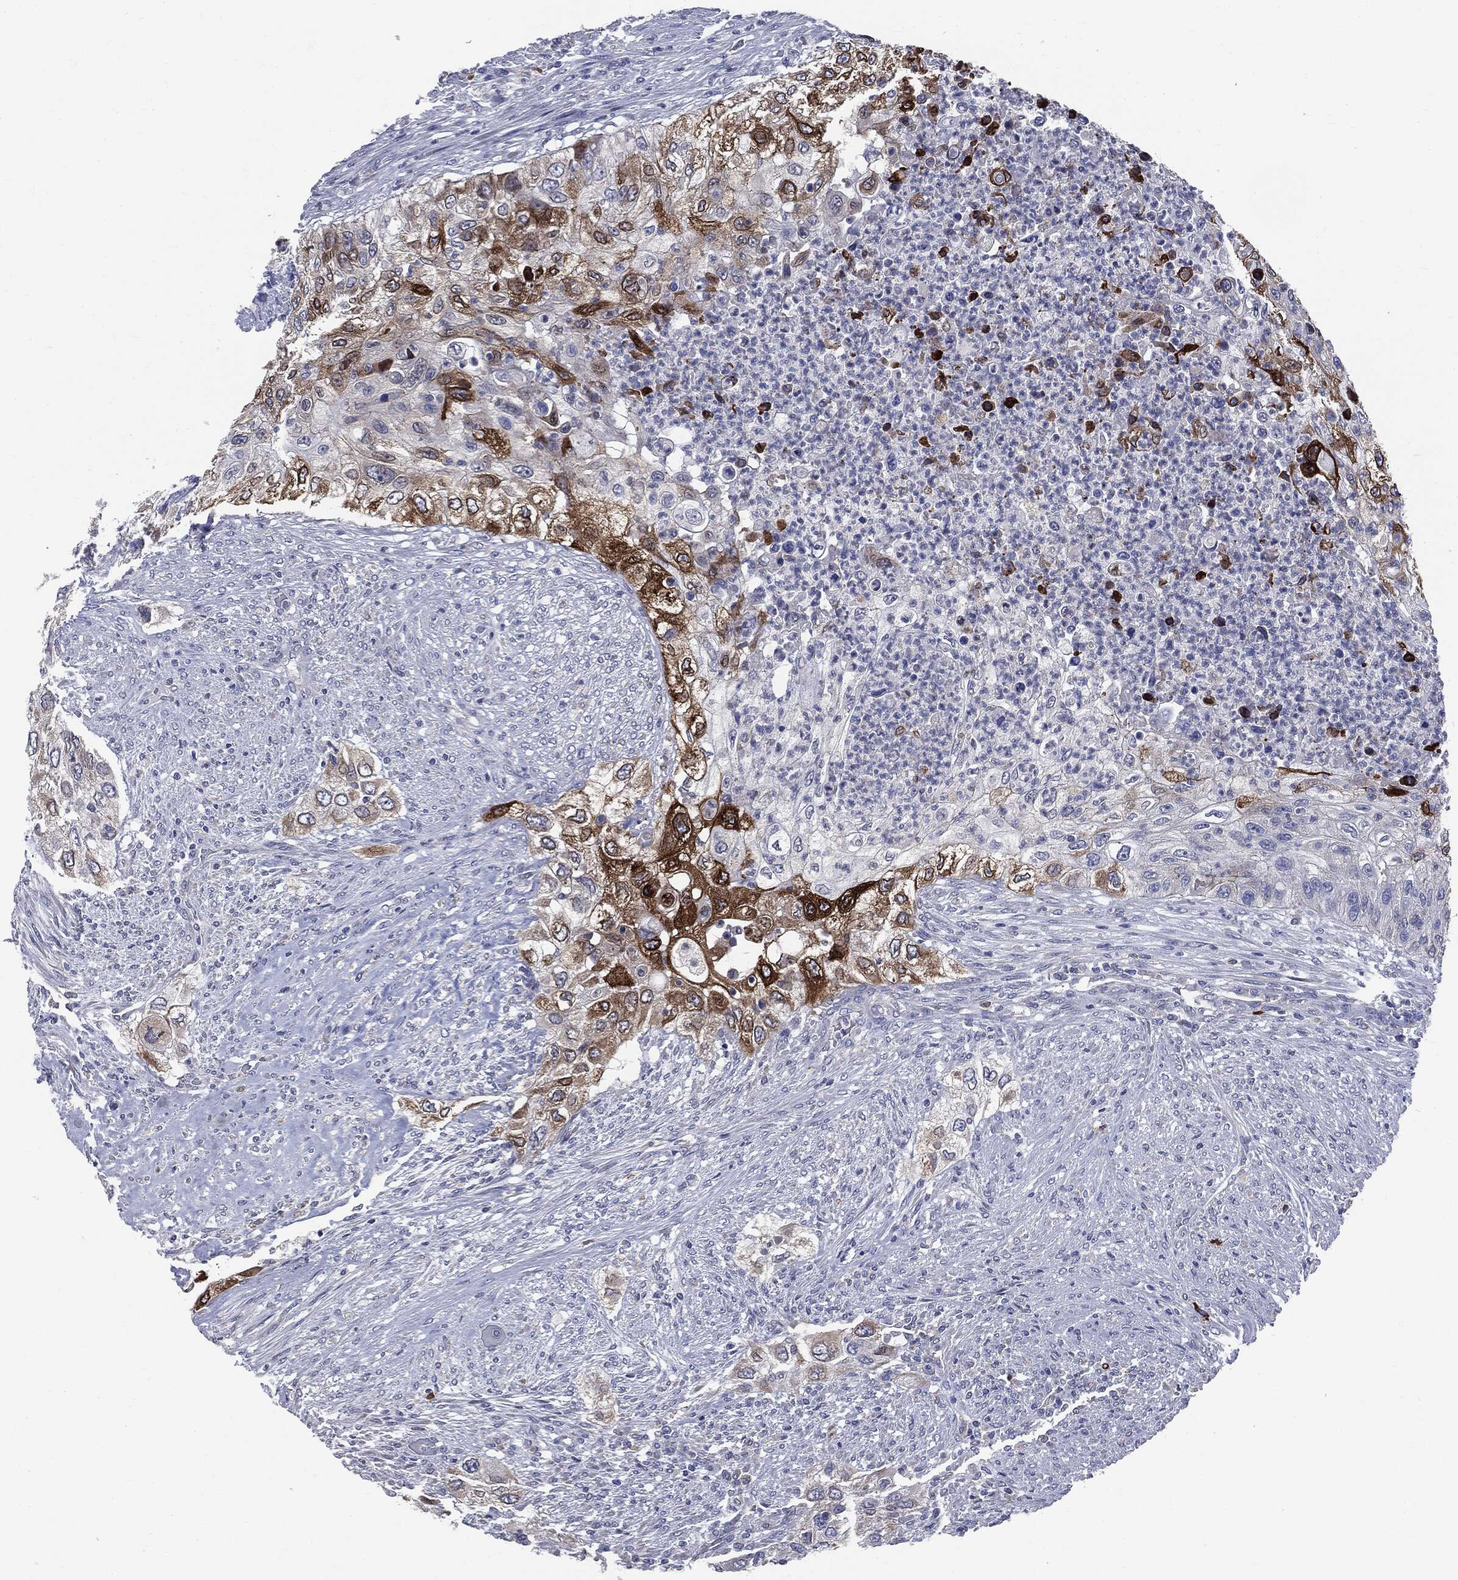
{"staining": {"intensity": "strong", "quantity": "<25%", "location": "cytoplasmic/membranous,nuclear"}, "tissue": "urothelial cancer", "cell_type": "Tumor cells", "image_type": "cancer", "snomed": [{"axis": "morphology", "description": "Urothelial carcinoma, High grade"}, {"axis": "topography", "description": "Urinary bladder"}], "caption": "This micrograph displays immunohistochemistry staining of human urothelial cancer, with medium strong cytoplasmic/membranous and nuclear expression in approximately <25% of tumor cells.", "gene": "PTGS2", "patient": {"sex": "female", "age": 60}}